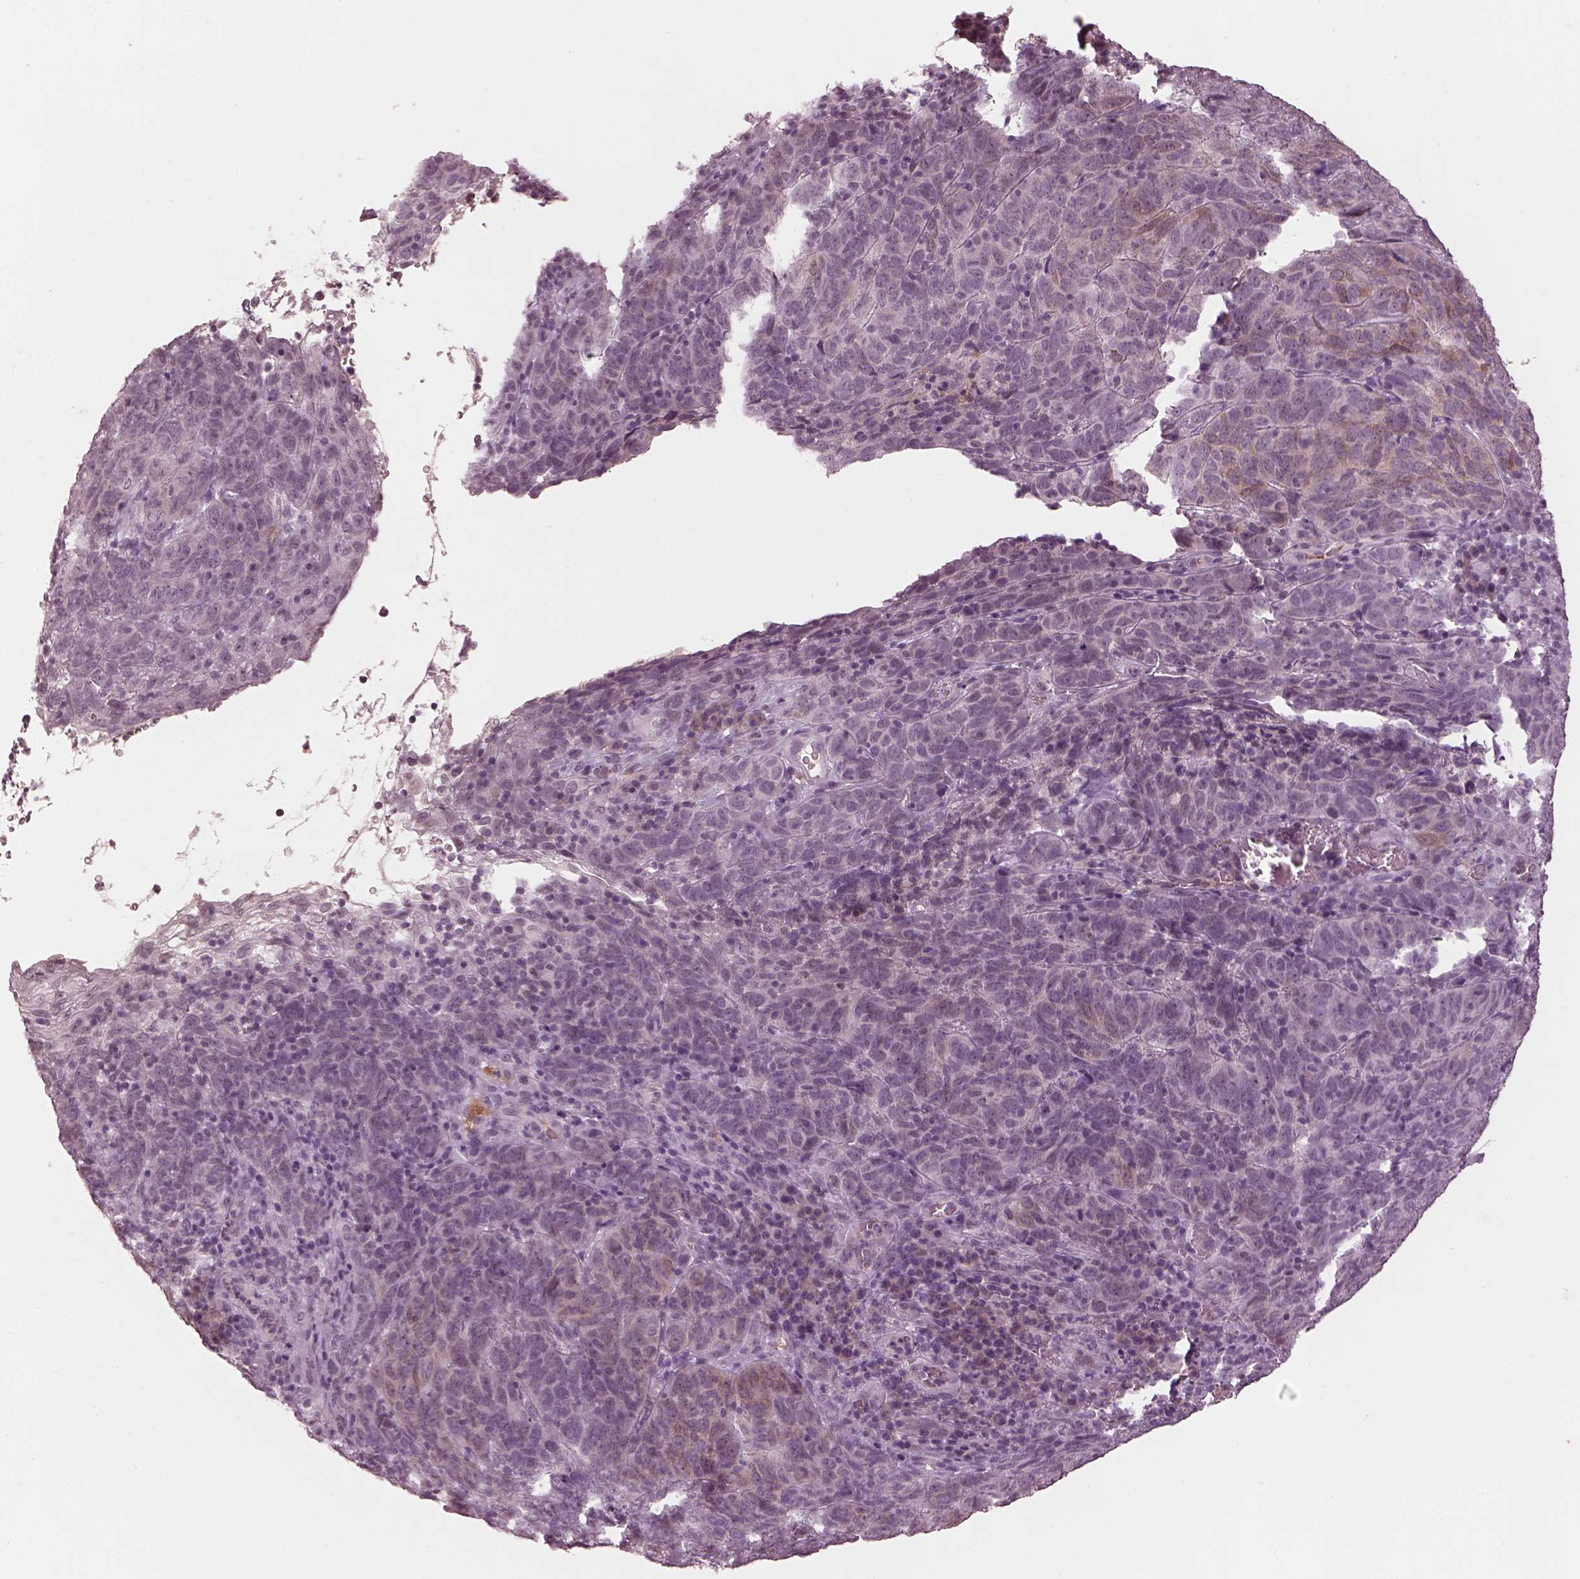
{"staining": {"intensity": "weak", "quantity": "25%-75%", "location": "cytoplasmic/membranous"}, "tissue": "skin cancer", "cell_type": "Tumor cells", "image_type": "cancer", "snomed": [{"axis": "morphology", "description": "Squamous cell carcinoma, NOS"}, {"axis": "topography", "description": "Skin"}, {"axis": "topography", "description": "Anal"}], "caption": "This histopathology image displays immunohistochemistry staining of human squamous cell carcinoma (skin), with low weak cytoplasmic/membranous staining in approximately 25%-75% of tumor cells.", "gene": "KCNA2", "patient": {"sex": "female", "age": 51}}